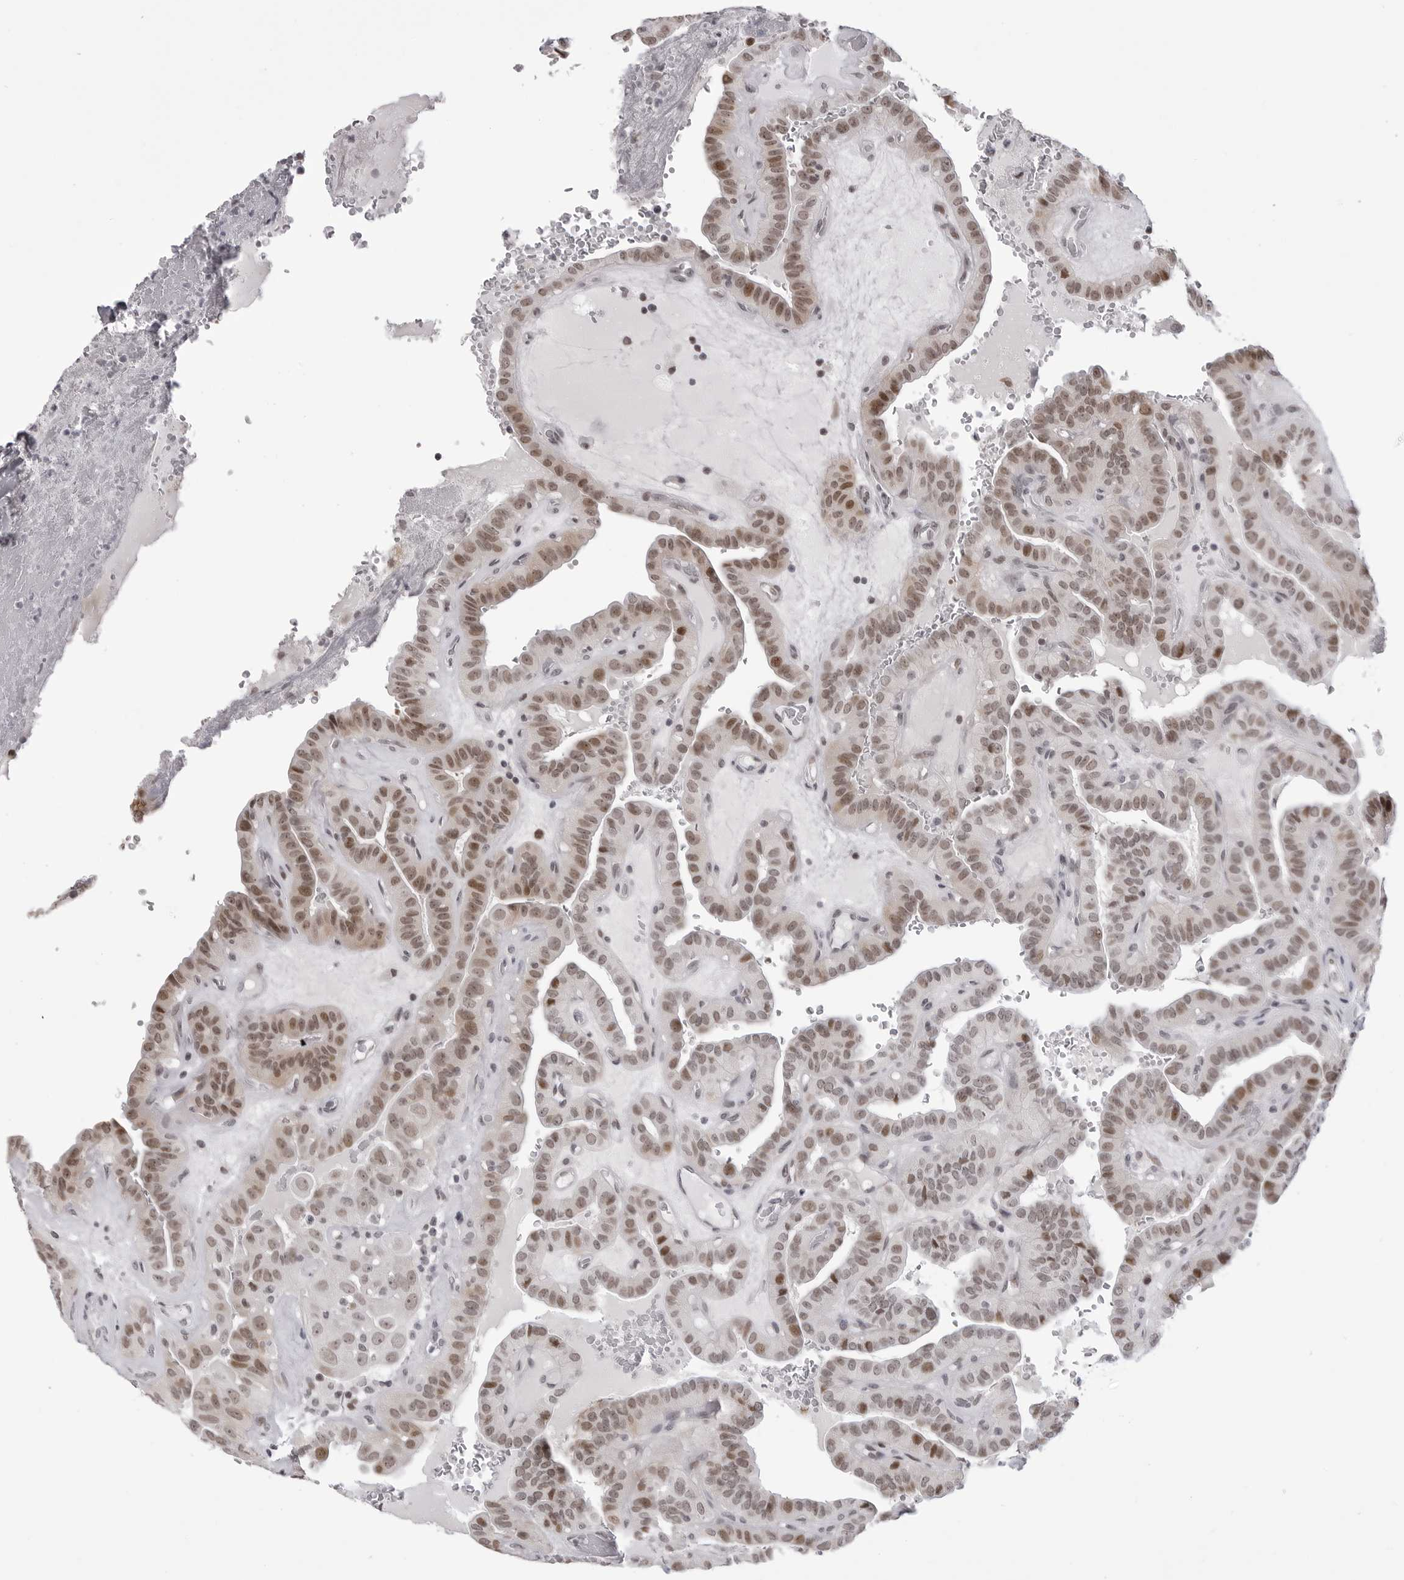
{"staining": {"intensity": "moderate", "quantity": ">75%", "location": "nuclear"}, "tissue": "thyroid cancer", "cell_type": "Tumor cells", "image_type": "cancer", "snomed": [{"axis": "morphology", "description": "Papillary adenocarcinoma, NOS"}, {"axis": "topography", "description": "Thyroid gland"}], "caption": "Protein expression analysis of human papillary adenocarcinoma (thyroid) reveals moderate nuclear staining in about >75% of tumor cells. The staining was performed using DAB to visualize the protein expression in brown, while the nuclei were stained in blue with hematoxylin (Magnification: 20x).", "gene": "PHF3", "patient": {"sex": "male", "age": 77}}